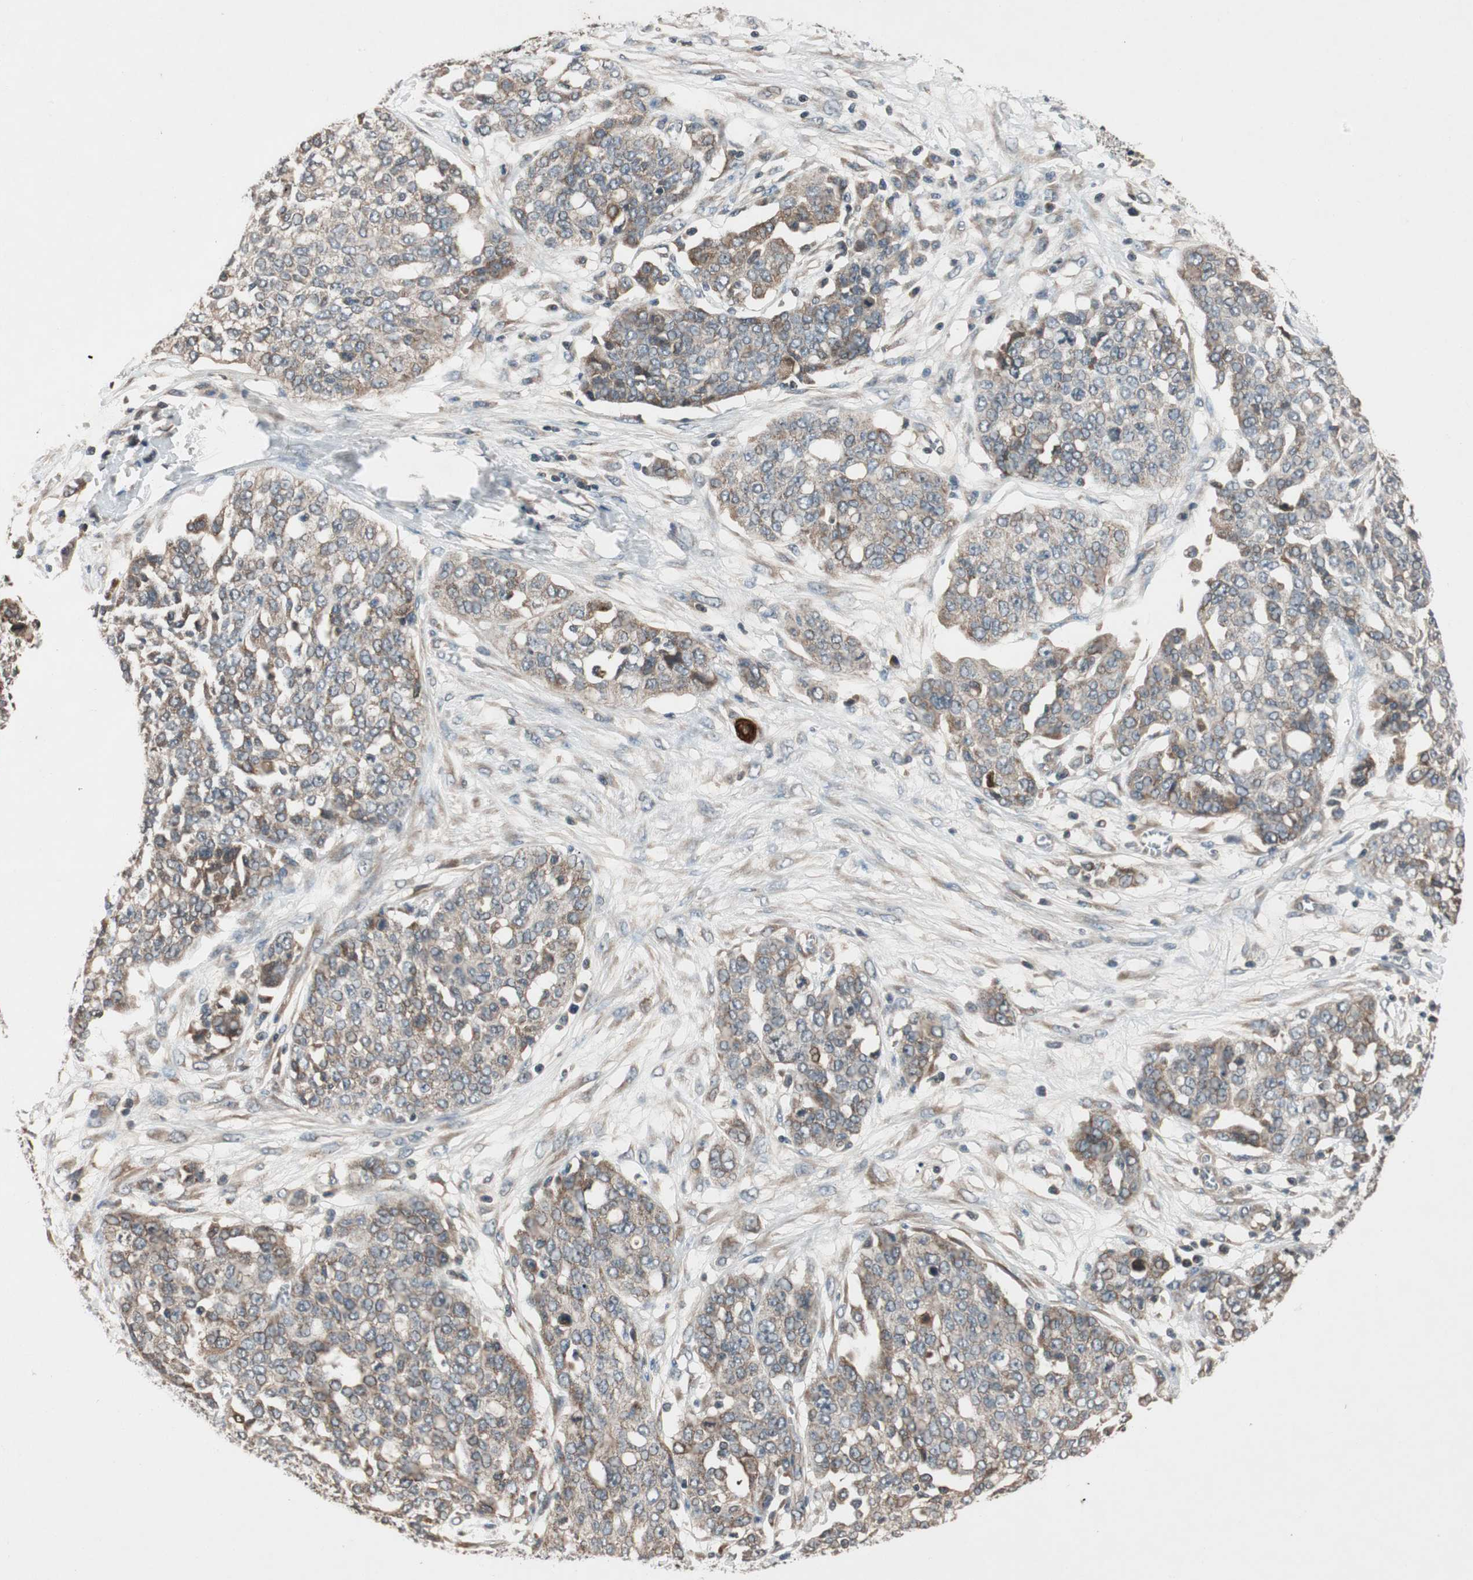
{"staining": {"intensity": "weak", "quantity": "25%-75%", "location": "cytoplasmic/membranous"}, "tissue": "ovarian cancer", "cell_type": "Tumor cells", "image_type": "cancer", "snomed": [{"axis": "morphology", "description": "Cystadenocarcinoma, serous, NOS"}, {"axis": "topography", "description": "Soft tissue"}, {"axis": "topography", "description": "Ovary"}], "caption": "Tumor cells reveal low levels of weak cytoplasmic/membranous positivity in about 25%-75% of cells in ovarian cancer (serous cystadenocarcinoma).", "gene": "GCLM", "patient": {"sex": "female", "age": 57}}